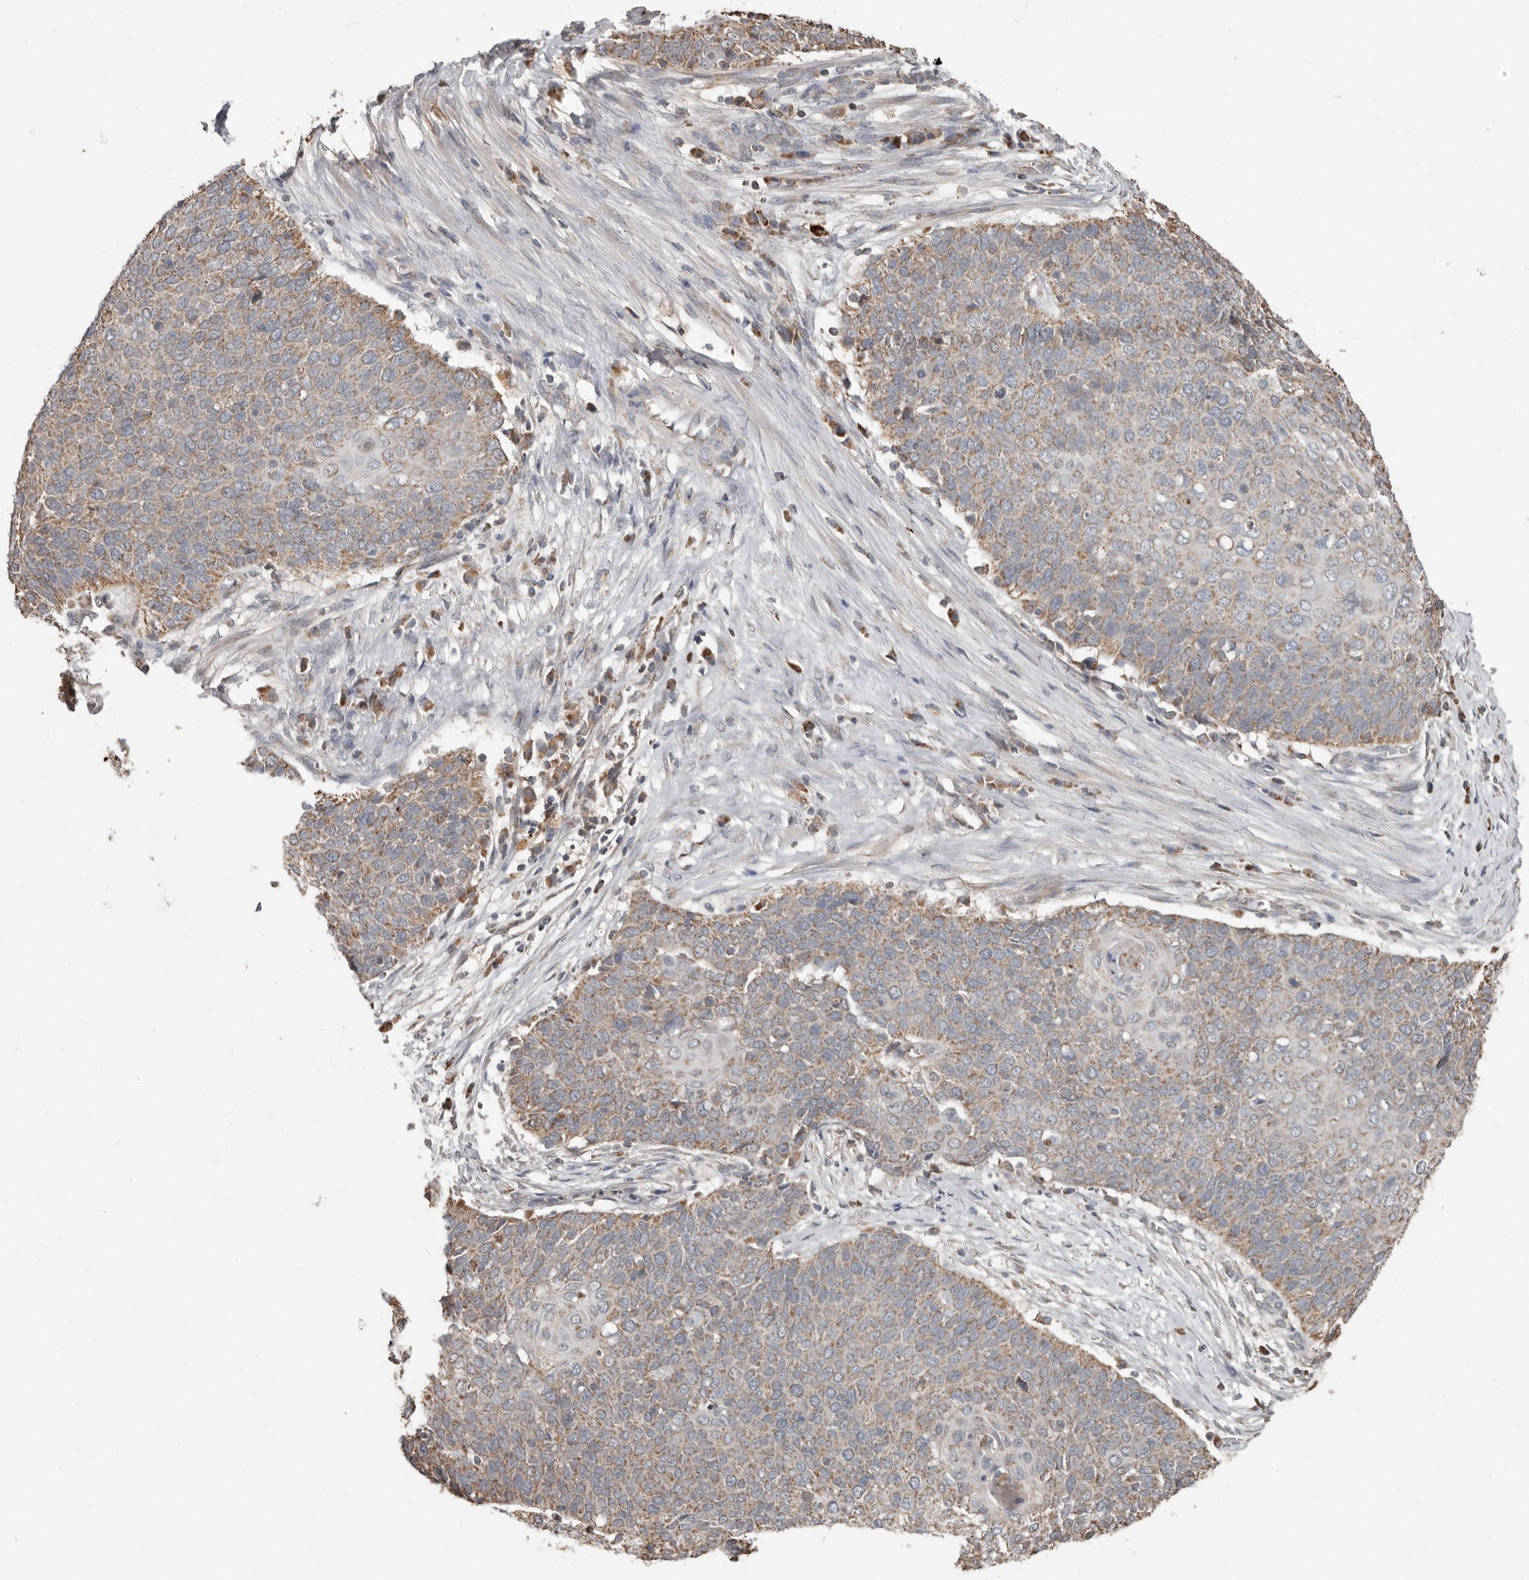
{"staining": {"intensity": "weak", "quantity": "25%-75%", "location": "cytoplasmic/membranous"}, "tissue": "cervical cancer", "cell_type": "Tumor cells", "image_type": "cancer", "snomed": [{"axis": "morphology", "description": "Squamous cell carcinoma, NOS"}, {"axis": "topography", "description": "Cervix"}], "caption": "A brown stain highlights weak cytoplasmic/membranous expression of a protein in cervical cancer tumor cells. The staining is performed using DAB (3,3'-diaminobenzidine) brown chromogen to label protein expression. The nuclei are counter-stained blue using hematoxylin.", "gene": "KIF26B", "patient": {"sex": "female", "age": 39}}